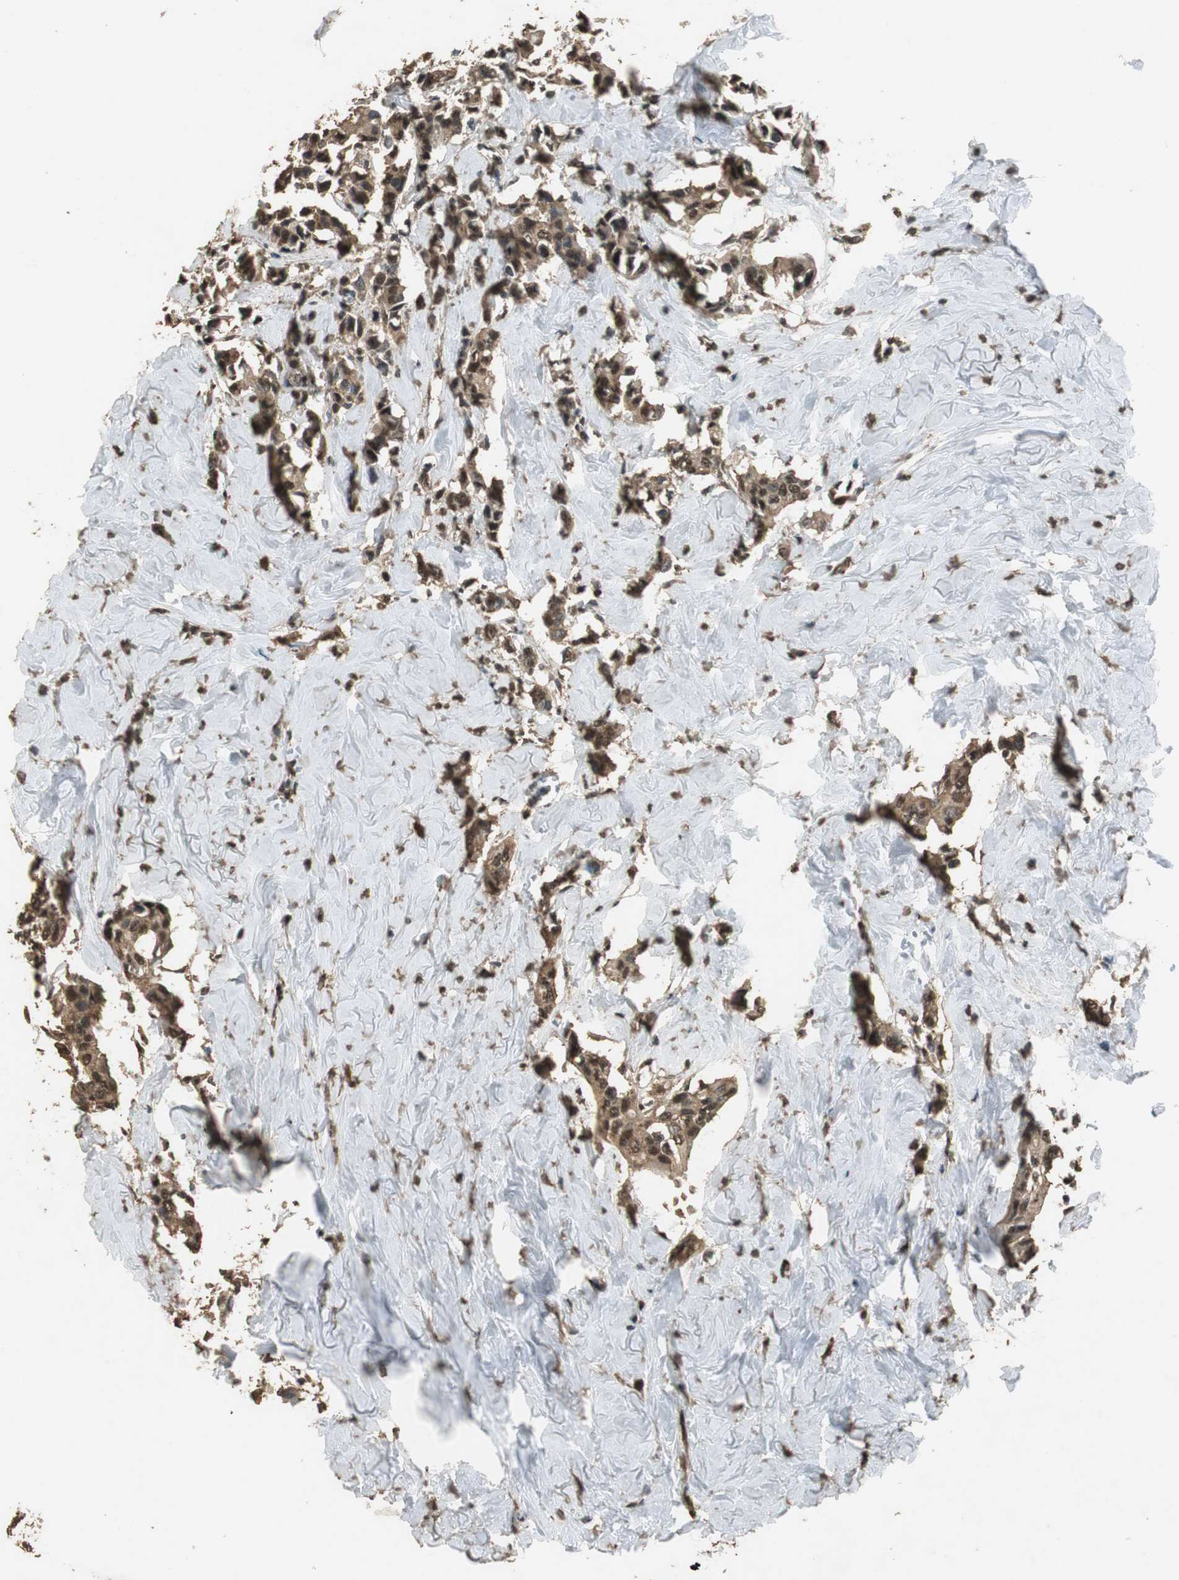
{"staining": {"intensity": "strong", "quantity": ">75%", "location": "cytoplasmic/membranous,nuclear"}, "tissue": "breast cancer", "cell_type": "Tumor cells", "image_type": "cancer", "snomed": [{"axis": "morphology", "description": "Duct carcinoma"}, {"axis": "topography", "description": "Breast"}], "caption": "This image shows breast cancer stained with IHC to label a protein in brown. The cytoplasmic/membranous and nuclear of tumor cells show strong positivity for the protein. Nuclei are counter-stained blue.", "gene": "PPP1R13B", "patient": {"sex": "female", "age": 84}}